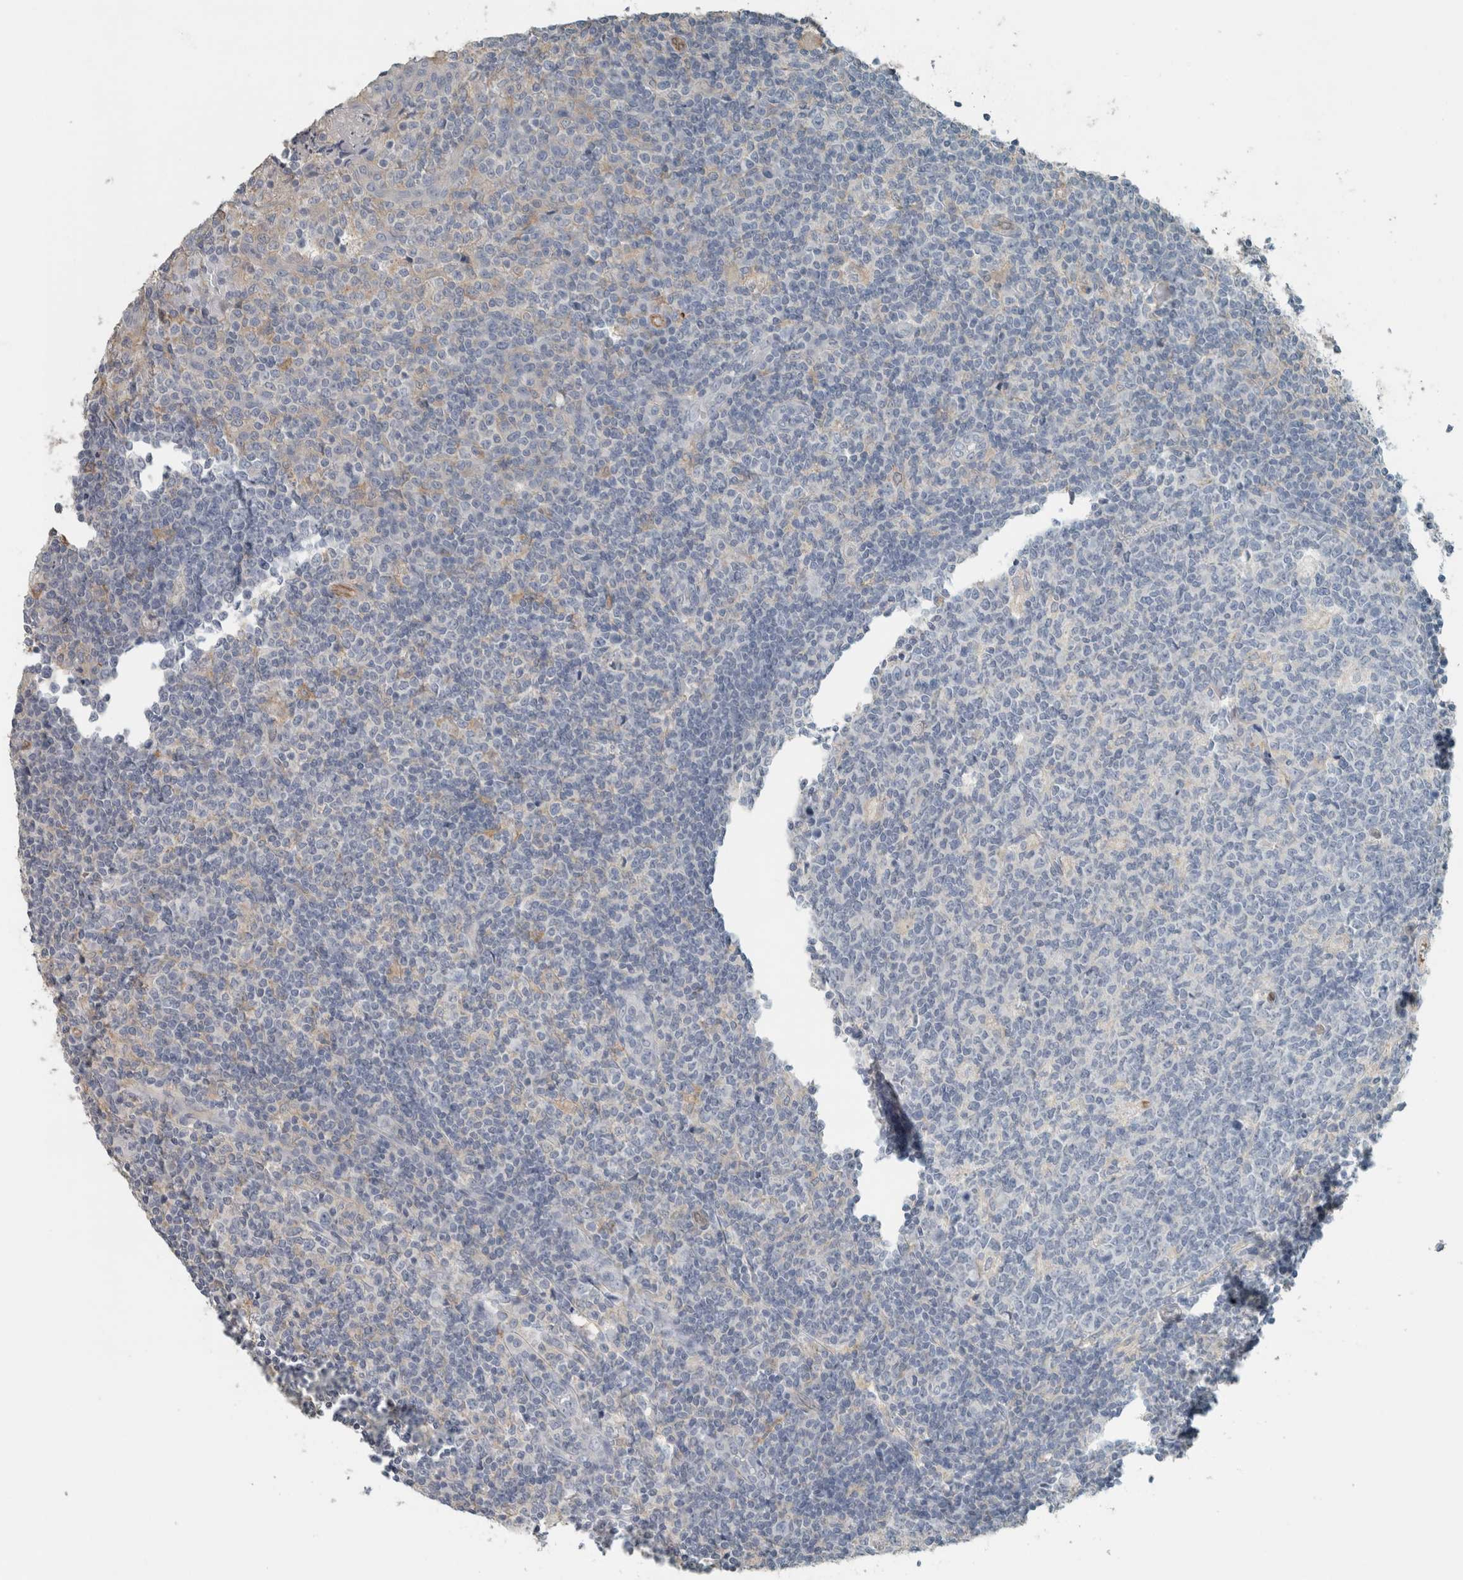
{"staining": {"intensity": "negative", "quantity": "none", "location": "none"}, "tissue": "tonsil", "cell_type": "Non-germinal center cells", "image_type": "normal", "snomed": [{"axis": "morphology", "description": "Normal tissue, NOS"}, {"axis": "topography", "description": "Tonsil"}], "caption": "This micrograph is of unremarkable tonsil stained with IHC to label a protein in brown with the nuclei are counter-stained blue. There is no expression in non-germinal center cells.", "gene": "SCIN", "patient": {"sex": "female", "age": 19}}